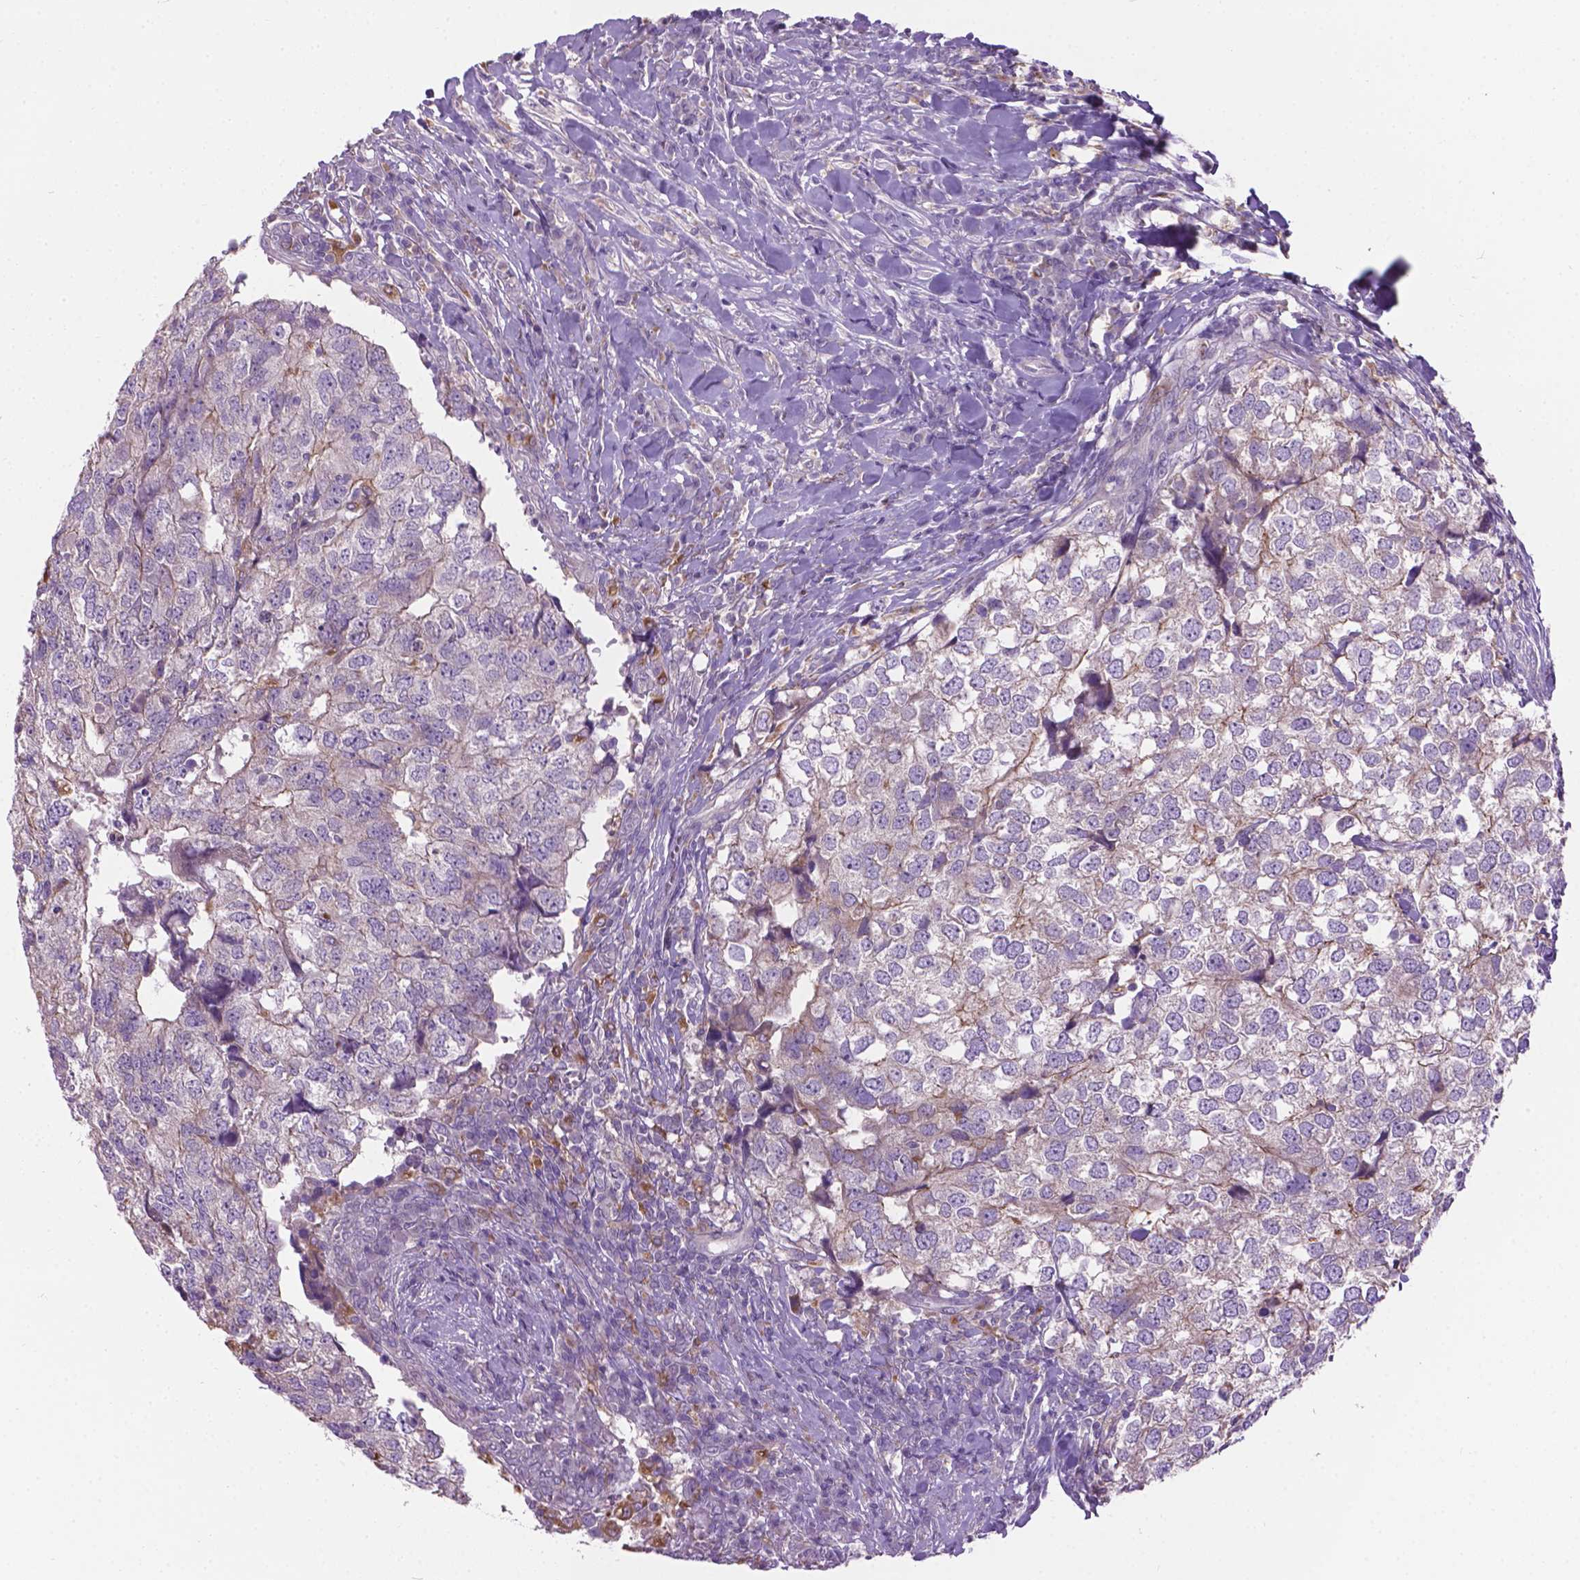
{"staining": {"intensity": "negative", "quantity": "none", "location": "none"}, "tissue": "breast cancer", "cell_type": "Tumor cells", "image_type": "cancer", "snomed": [{"axis": "morphology", "description": "Duct carcinoma"}, {"axis": "topography", "description": "Breast"}], "caption": "IHC of breast invasive ductal carcinoma shows no staining in tumor cells.", "gene": "CDH7", "patient": {"sex": "female", "age": 30}}